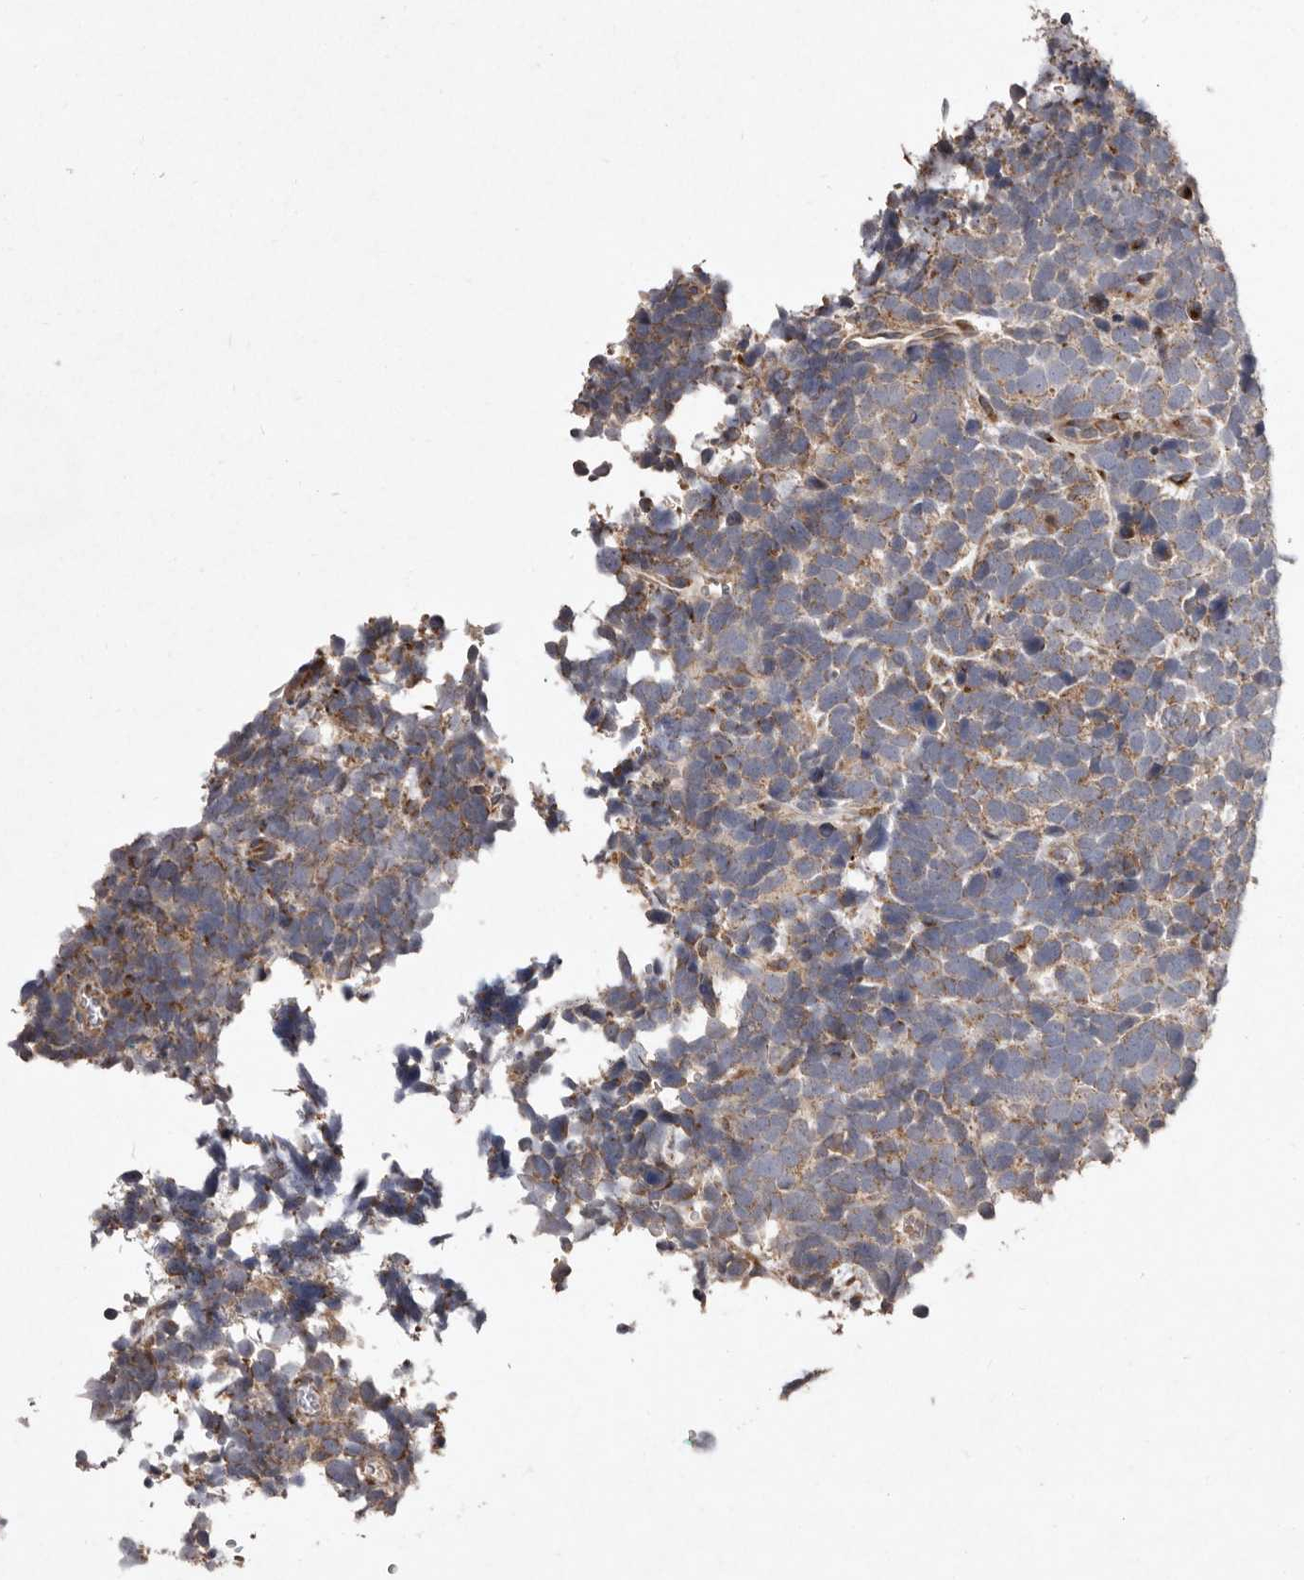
{"staining": {"intensity": "moderate", "quantity": ">75%", "location": "cytoplasmic/membranous"}, "tissue": "urothelial cancer", "cell_type": "Tumor cells", "image_type": "cancer", "snomed": [{"axis": "morphology", "description": "Urothelial carcinoma, High grade"}, {"axis": "topography", "description": "Urinary bladder"}], "caption": "Urothelial carcinoma (high-grade) stained with DAB (3,3'-diaminobenzidine) immunohistochemistry demonstrates medium levels of moderate cytoplasmic/membranous positivity in about >75% of tumor cells. Using DAB (3,3'-diaminobenzidine) (brown) and hematoxylin (blue) stains, captured at high magnification using brightfield microscopy.", "gene": "FLAD1", "patient": {"sex": "female", "age": 82}}